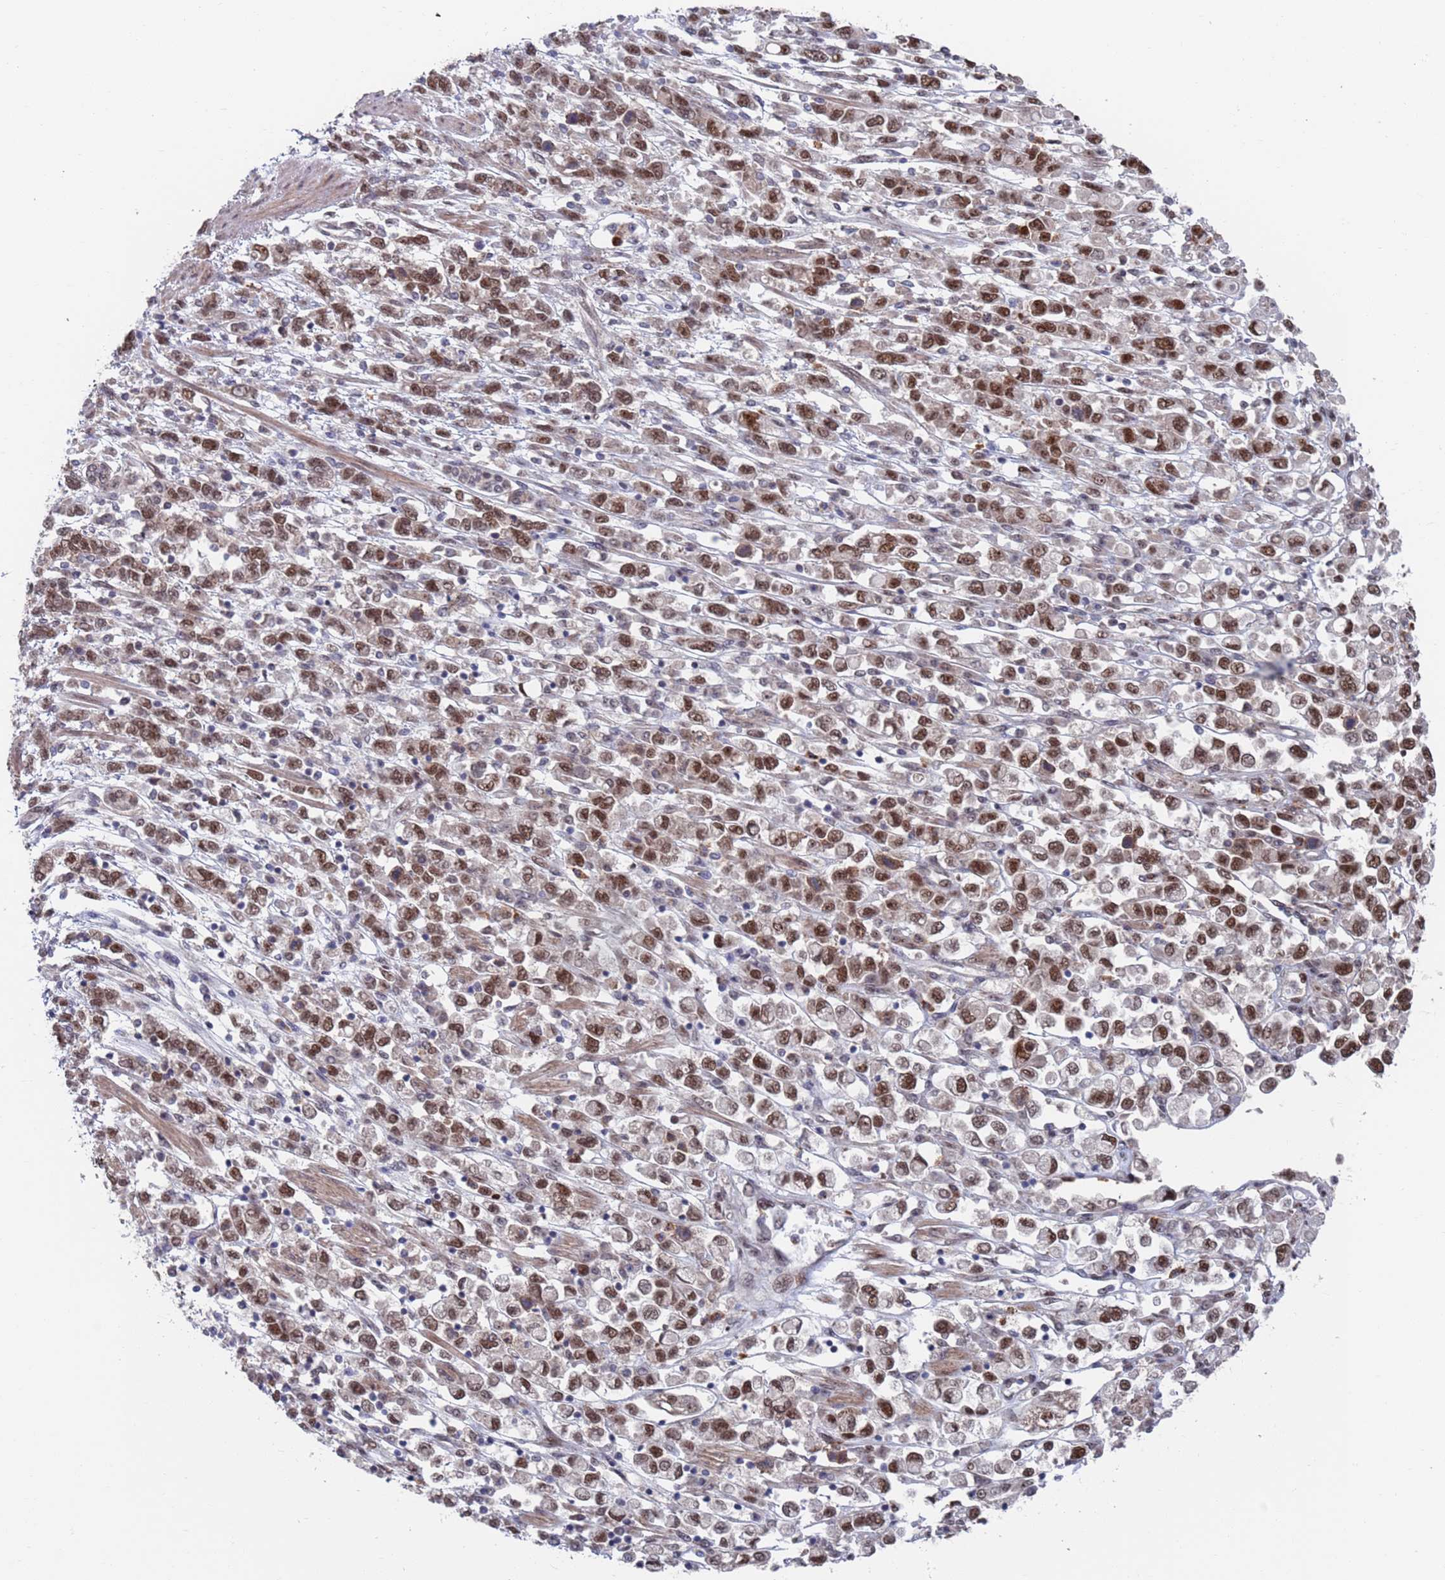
{"staining": {"intensity": "moderate", "quantity": ">75%", "location": "nuclear"}, "tissue": "stomach cancer", "cell_type": "Tumor cells", "image_type": "cancer", "snomed": [{"axis": "morphology", "description": "Adenocarcinoma, NOS"}, {"axis": "topography", "description": "Stomach"}], "caption": "There is medium levels of moderate nuclear staining in tumor cells of stomach adenocarcinoma, as demonstrated by immunohistochemical staining (brown color).", "gene": "RPP25", "patient": {"sex": "female", "age": 76}}